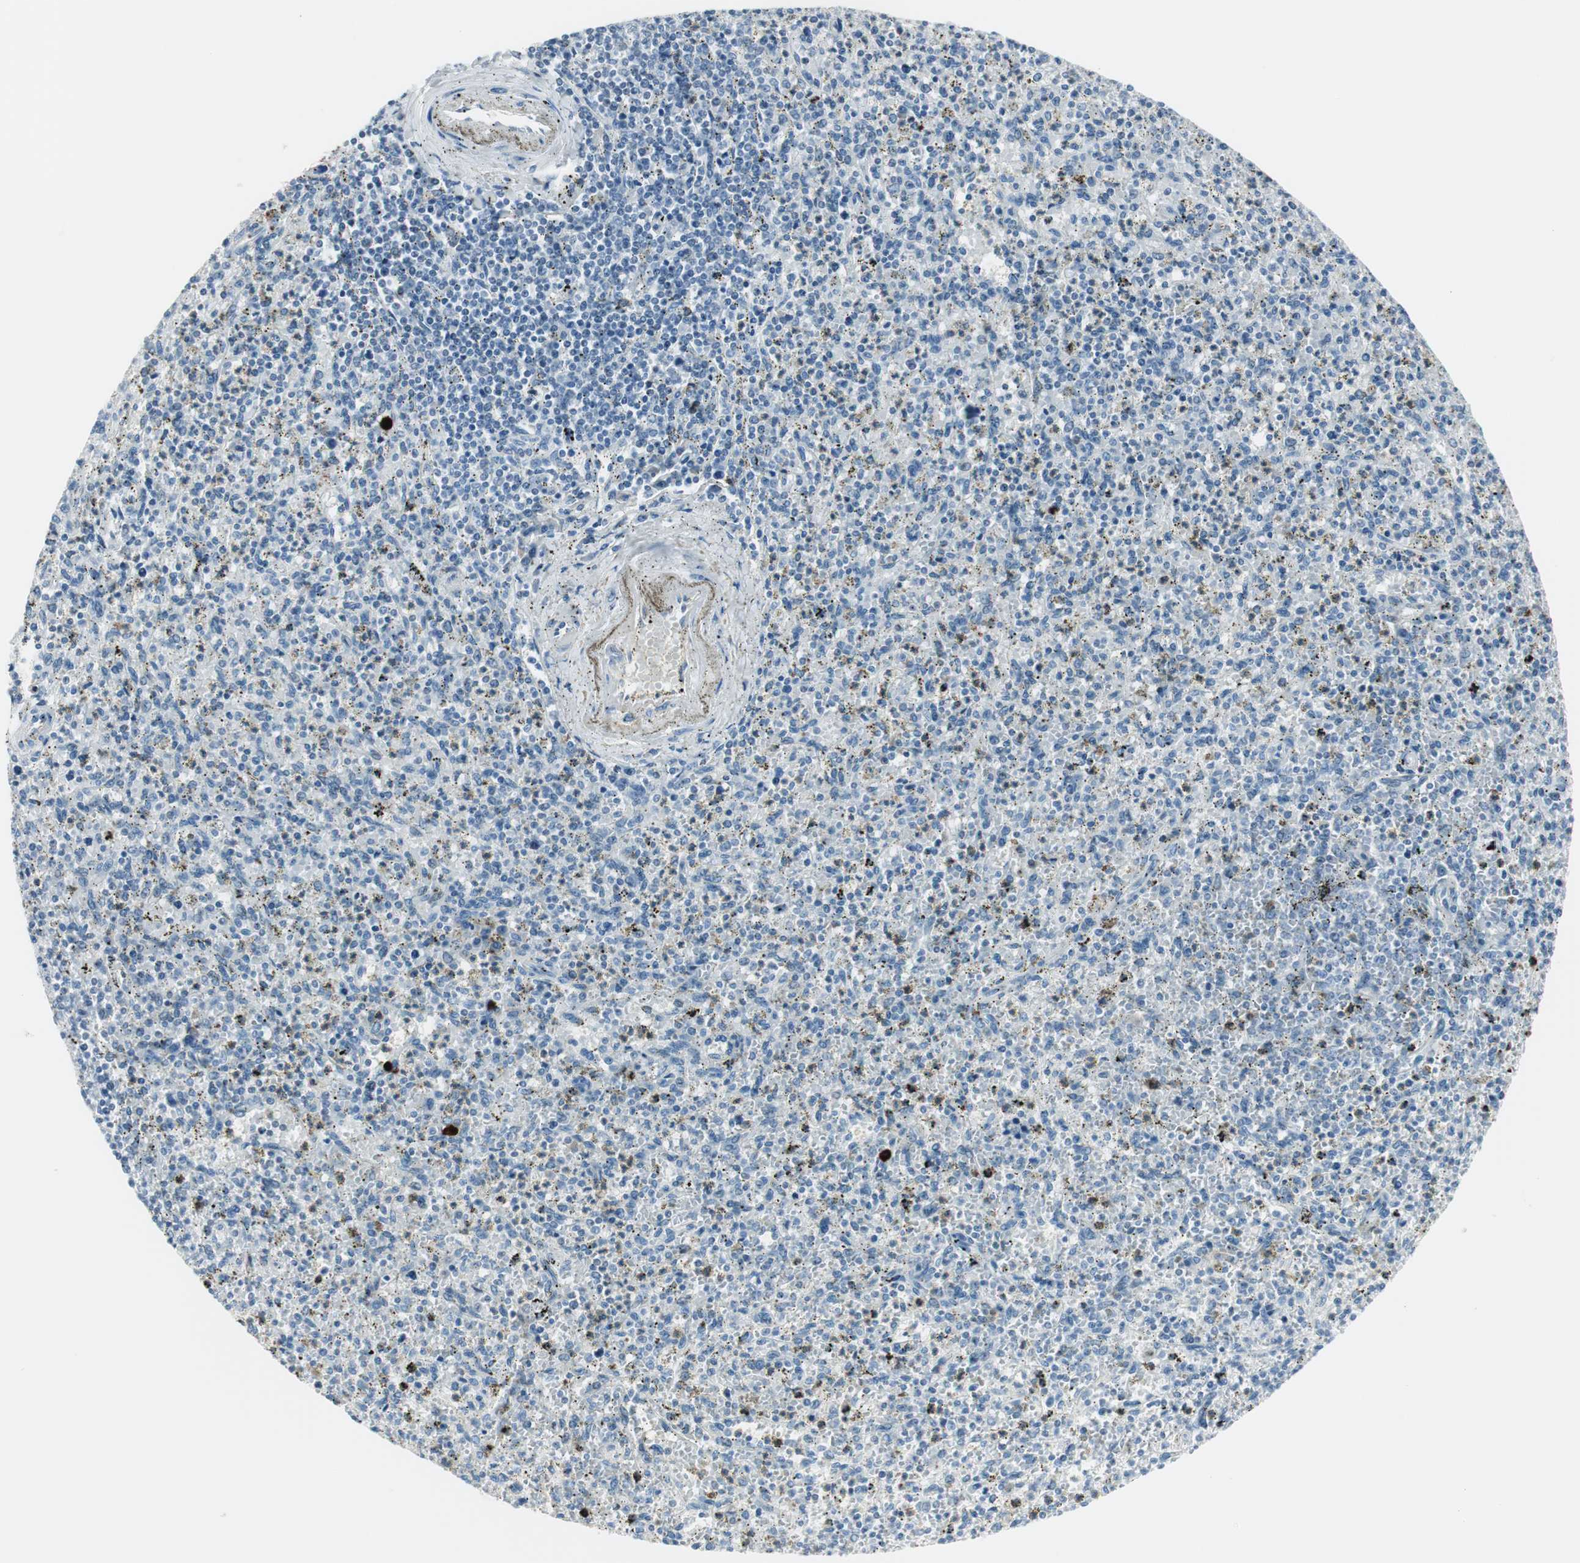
{"staining": {"intensity": "negative", "quantity": "none", "location": "none"}, "tissue": "spleen", "cell_type": "Cells in red pulp", "image_type": "normal", "snomed": [{"axis": "morphology", "description": "Normal tissue, NOS"}, {"axis": "topography", "description": "Spleen"}], "caption": "Micrograph shows no significant protein expression in cells in red pulp of benign spleen.", "gene": "DLG4", "patient": {"sex": "male", "age": 72}}